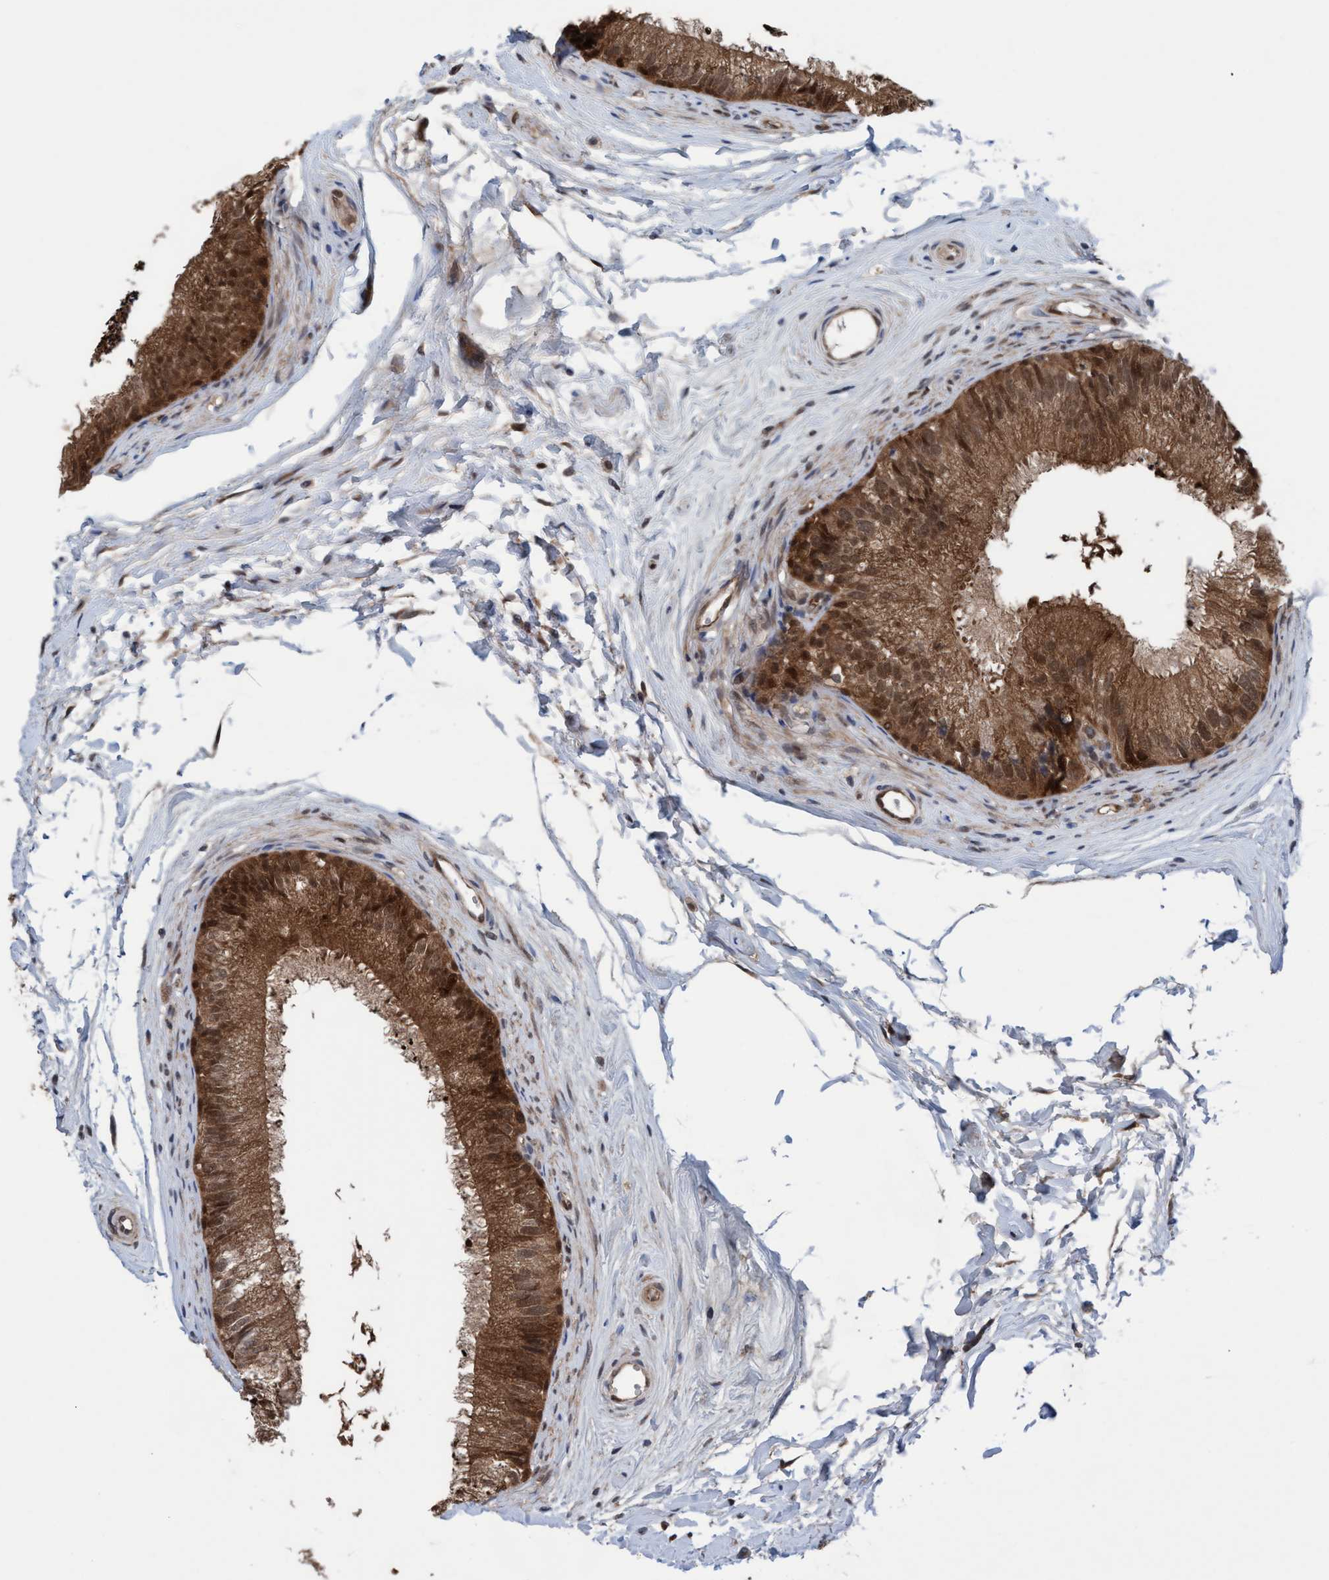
{"staining": {"intensity": "moderate", "quantity": ">75%", "location": "cytoplasmic/membranous,nuclear"}, "tissue": "epididymis", "cell_type": "Glandular cells", "image_type": "normal", "snomed": [{"axis": "morphology", "description": "Normal tissue, NOS"}, {"axis": "topography", "description": "Epididymis"}], "caption": "IHC histopathology image of normal epididymis stained for a protein (brown), which displays medium levels of moderate cytoplasmic/membranous,nuclear expression in approximately >75% of glandular cells.", "gene": "GLOD4", "patient": {"sex": "male", "age": 56}}